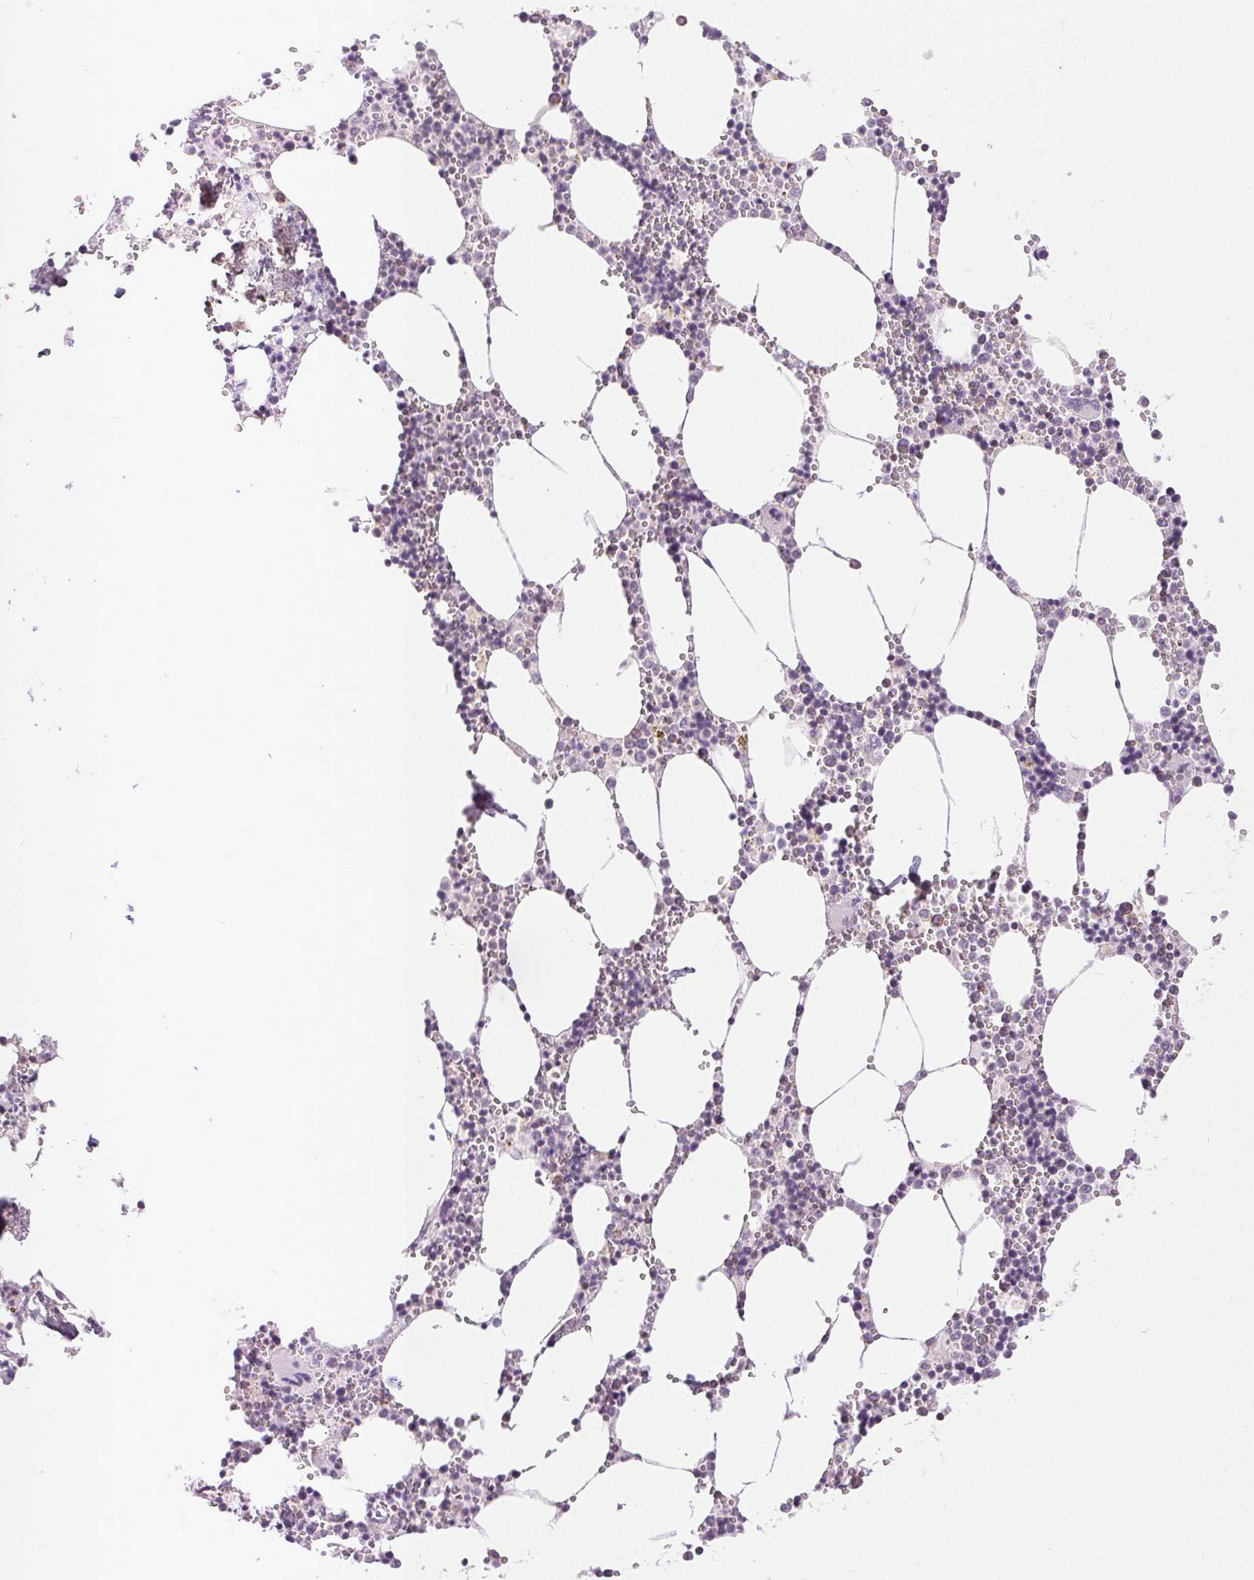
{"staining": {"intensity": "negative", "quantity": "none", "location": "none"}, "tissue": "bone marrow", "cell_type": "Hematopoietic cells", "image_type": "normal", "snomed": [{"axis": "morphology", "description": "Normal tissue, NOS"}, {"axis": "topography", "description": "Bone marrow"}], "caption": "This image is of benign bone marrow stained with immunohistochemistry (IHC) to label a protein in brown with the nuclei are counter-stained blue. There is no staining in hematopoietic cells.", "gene": "POU2F2", "patient": {"sex": "male", "age": 54}}